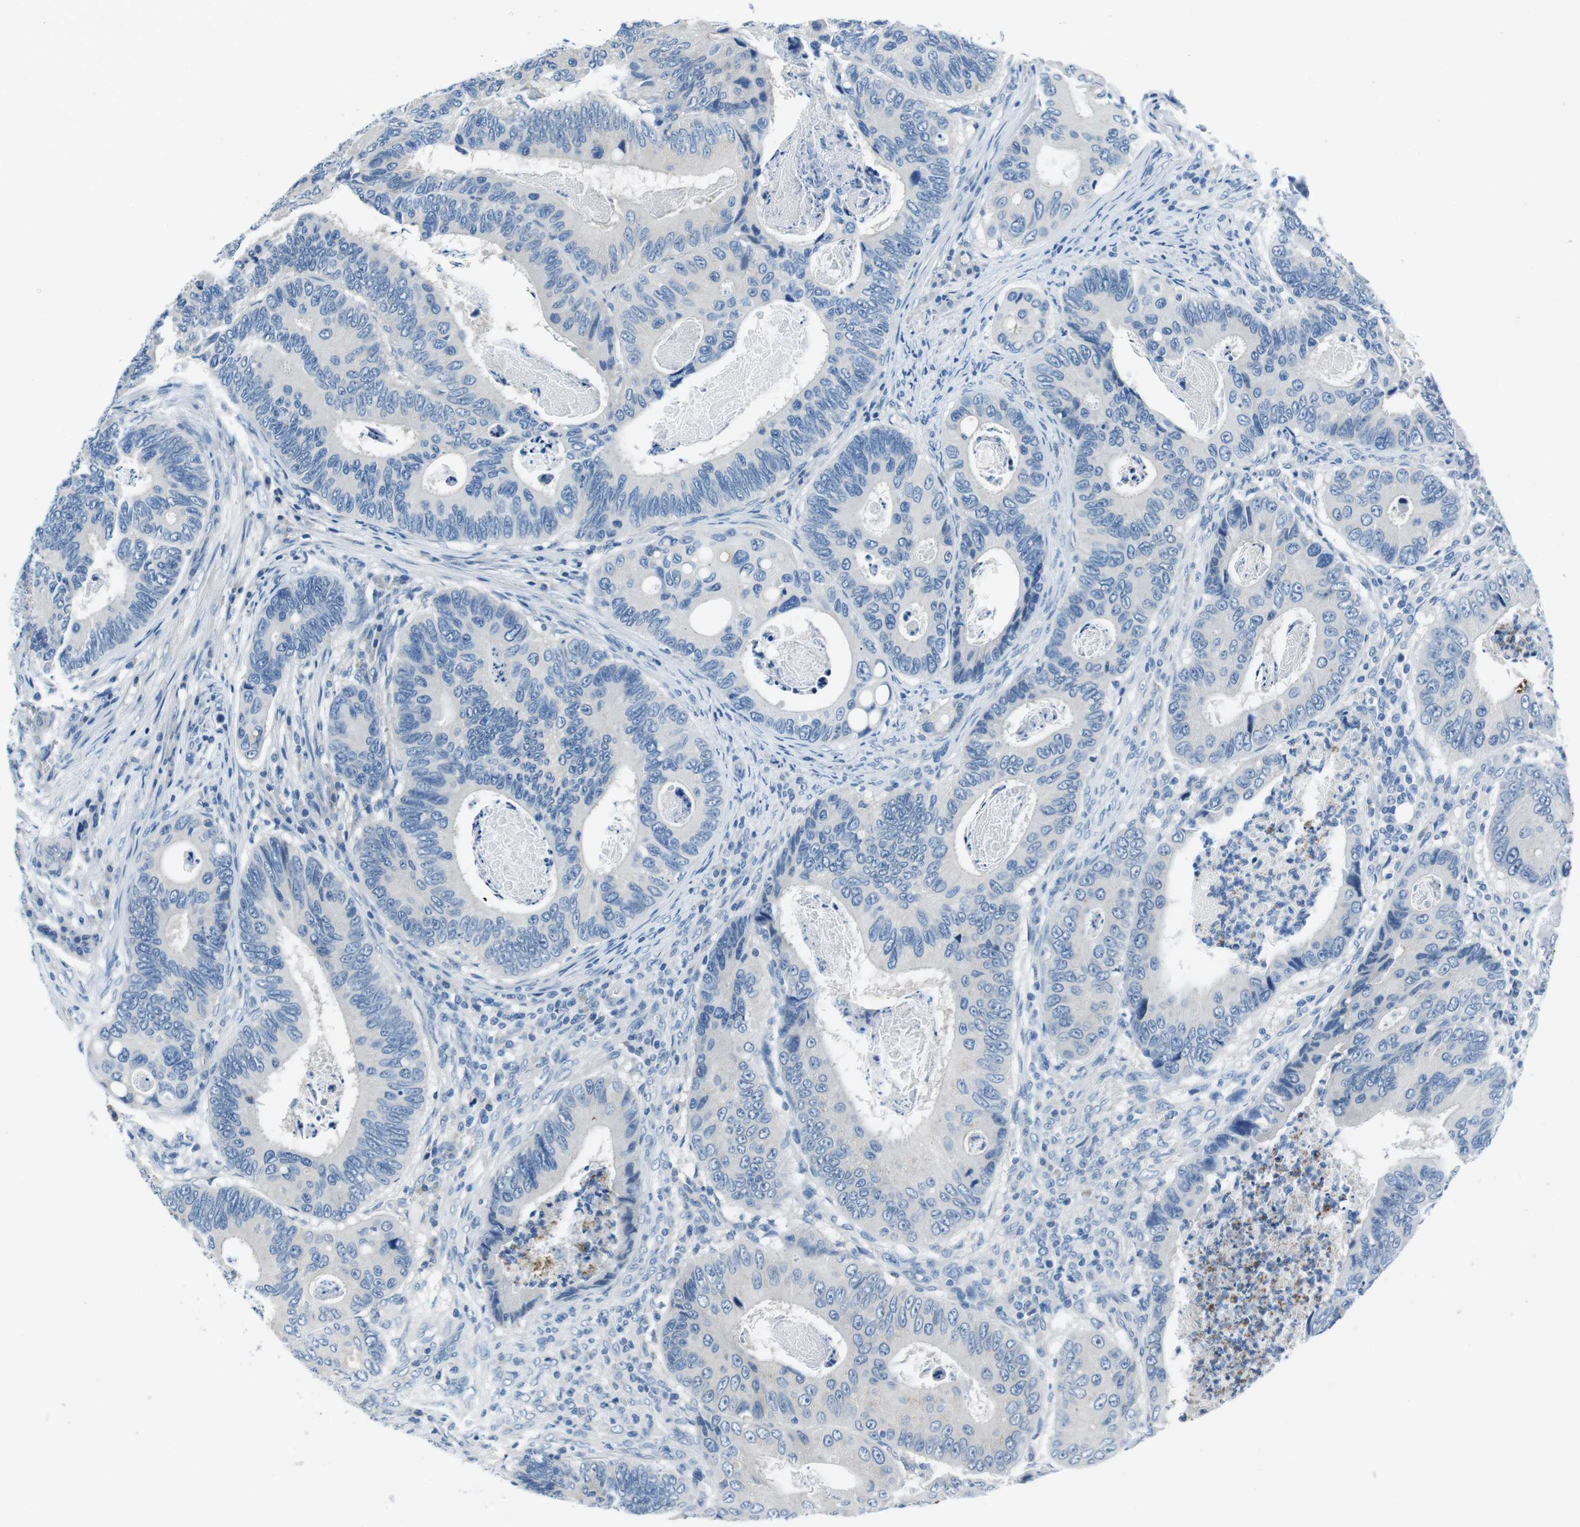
{"staining": {"intensity": "negative", "quantity": "none", "location": "none"}, "tissue": "colorectal cancer", "cell_type": "Tumor cells", "image_type": "cancer", "snomed": [{"axis": "morphology", "description": "Inflammation, NOS"}, {"axis": "morphology", "description": "Adenocarcinoma, NOS"}, {"axis": "topography", "description": "Colon"}], "caption": "Immunohistochemical staining of colorectal cancer reveals no significant expression in tumor cells.", "gene": "CASQ1", "patient": {"sex": "male", "age": 72}}